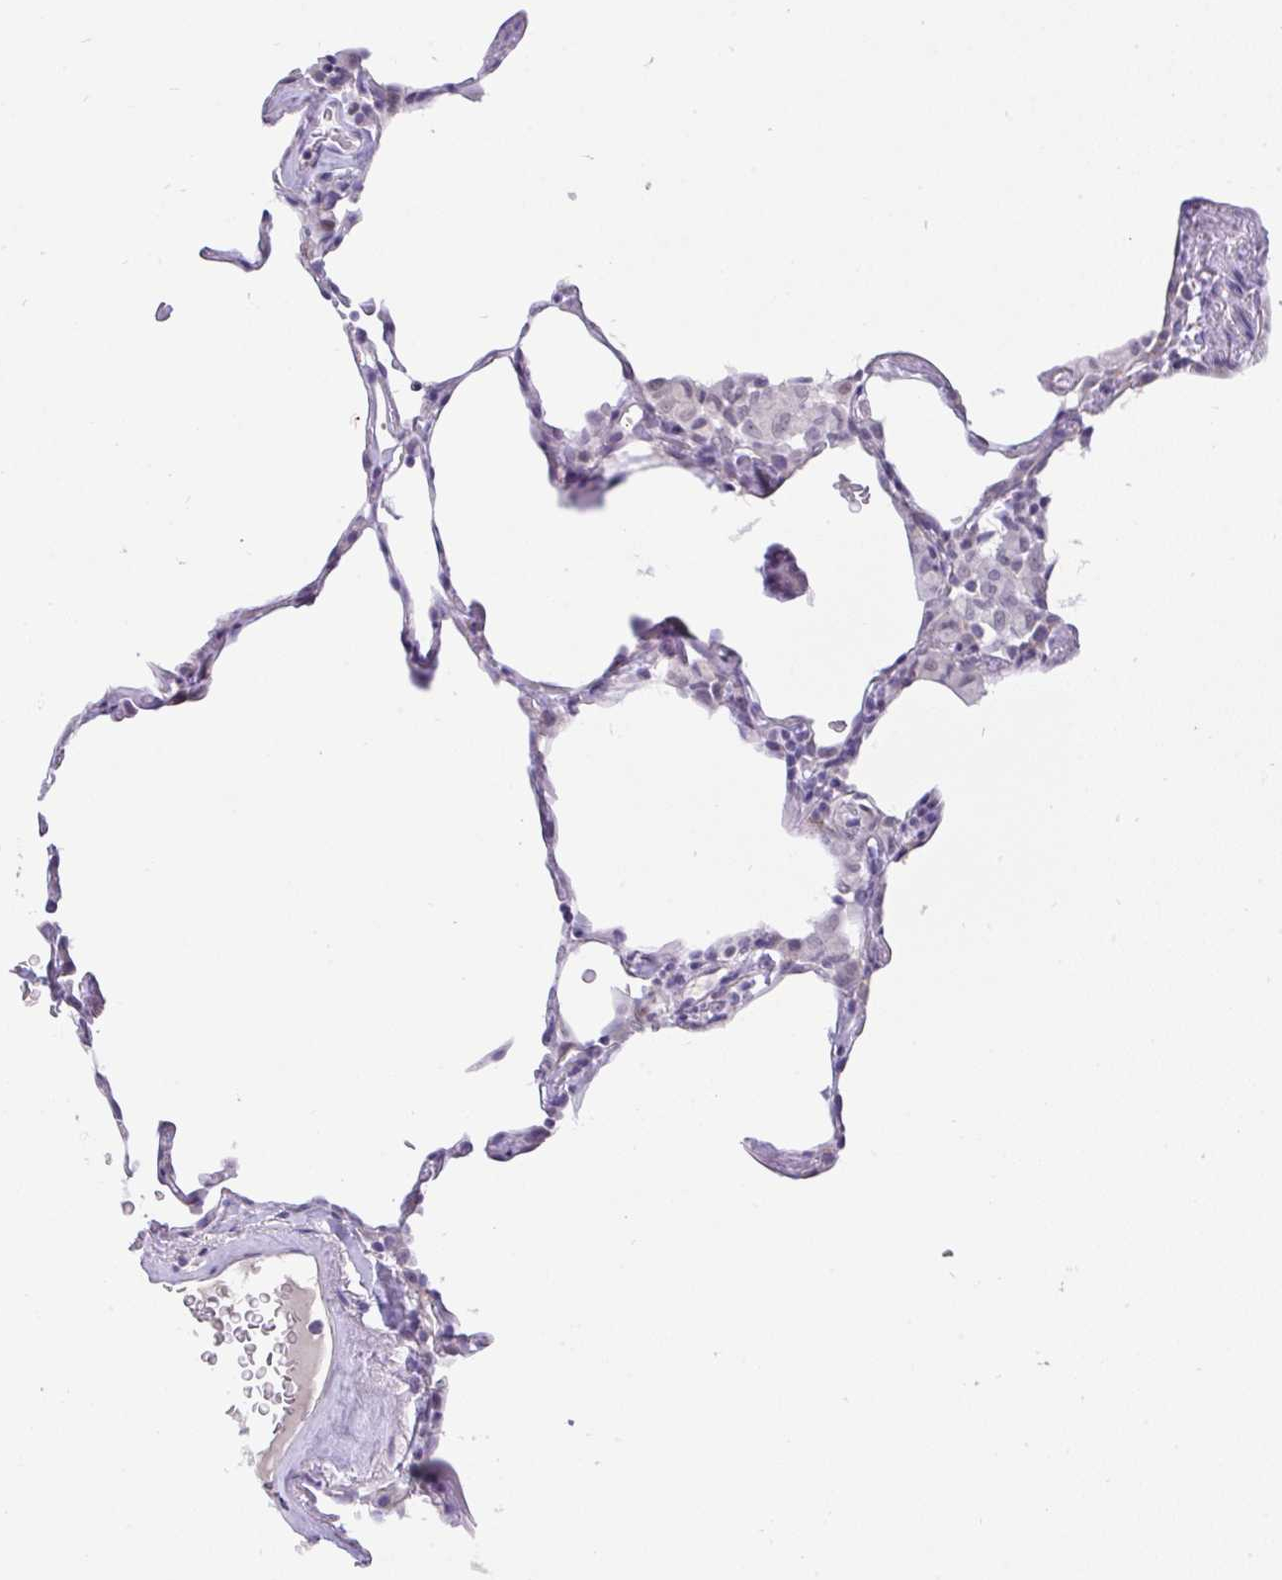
{"staining": {"intensity": "negative", "quantity": "none", "location": "none"}, "tissue": "lung", "cell_type": "Alveolar cells", "image_type": "normal", "snomed": [{"axis": "morphology", "description": "Normal tissue, NOS"}, {"axis": "topography", "description": "Lung"}], "caption": "Alveolar cells are negative for brown protein staining in benign lung. (DAB (3,3'-diaminobenzidine) immunohistochemistry, high magnification).", "gene": "FAM177A1", "patient": {"sex": "female", "age": 57}}